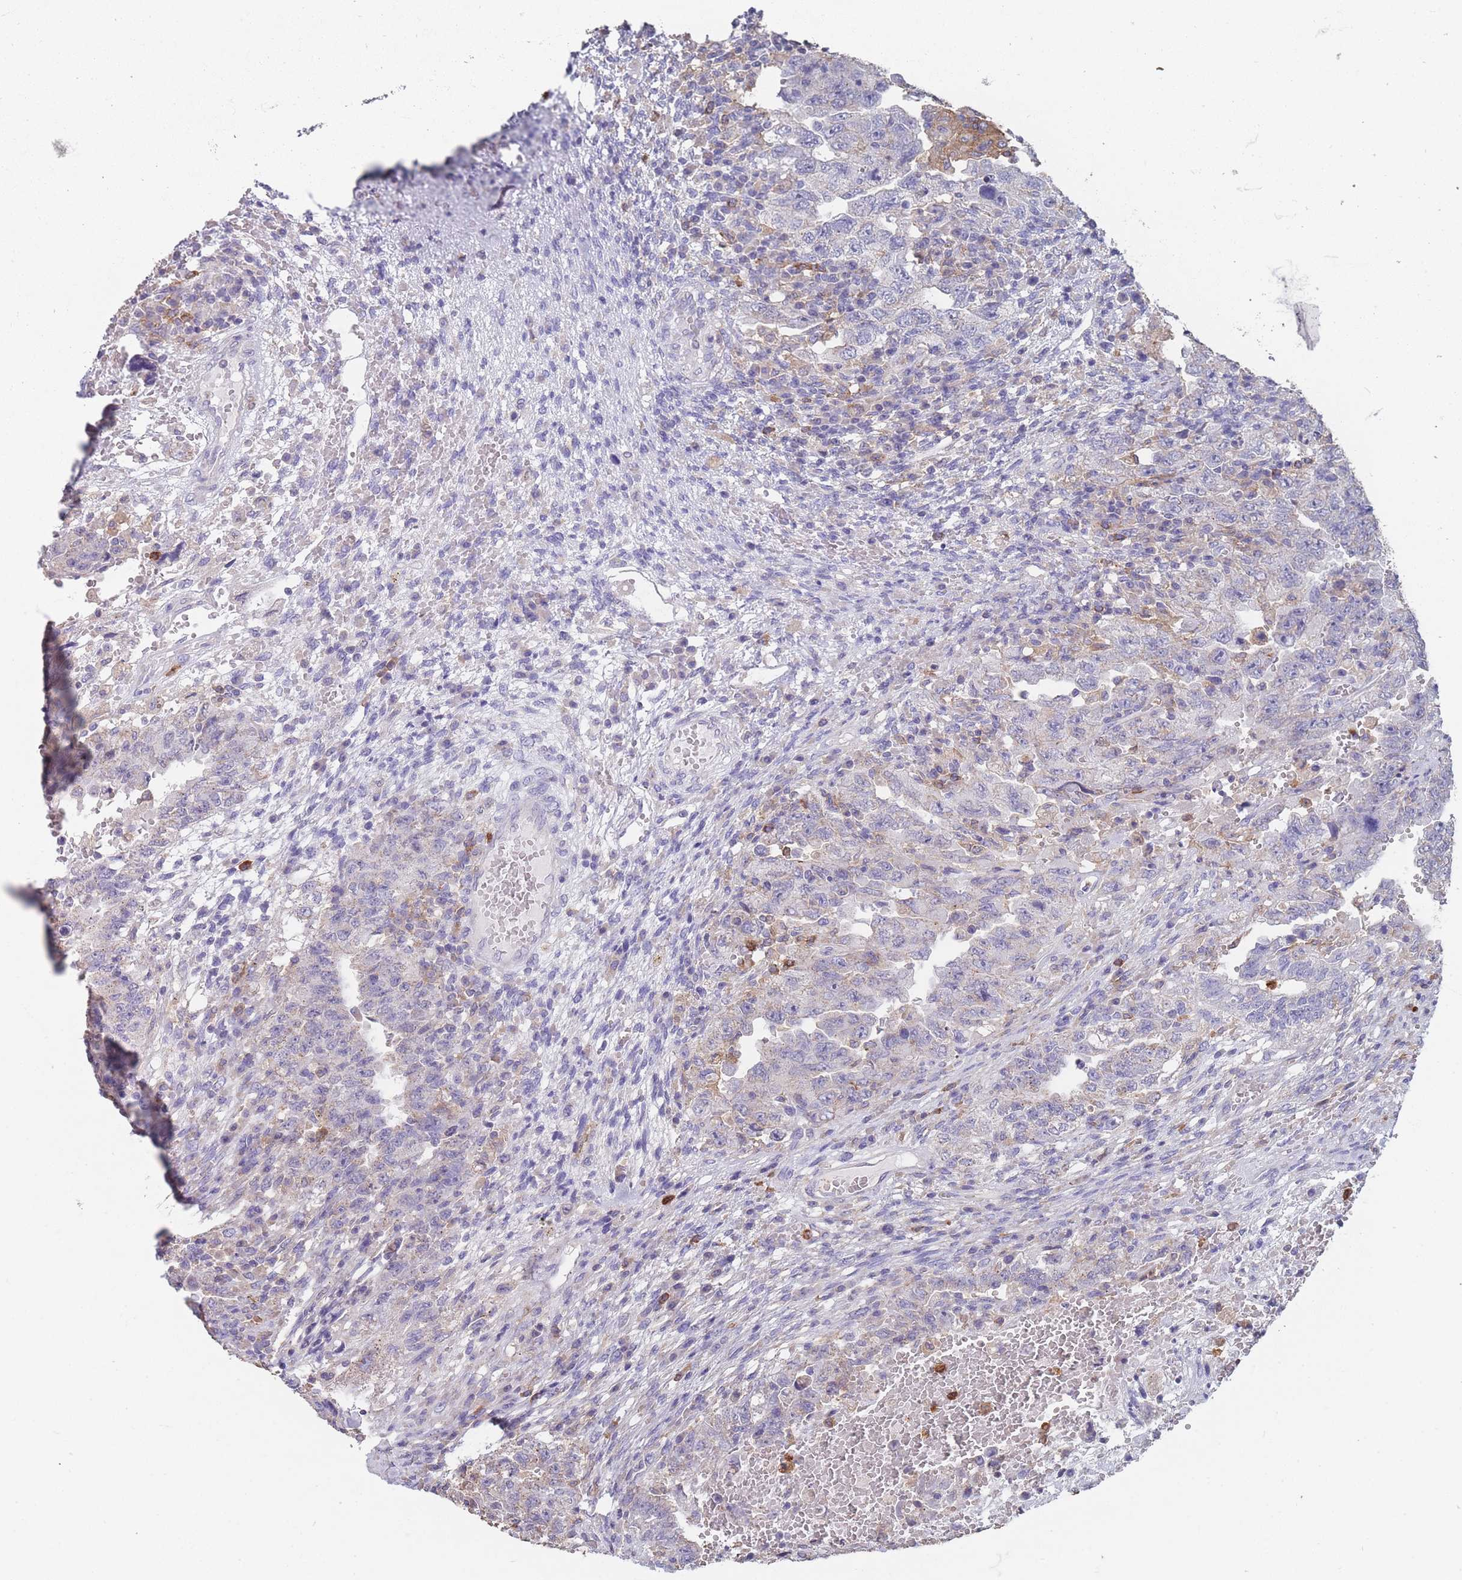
{"staining": {"intensity": "strong", "quantity": "<25%", "location": "cytoplasmic/membranous"}, "tissue": "testis cancer", "cell_type": "Tumor cells", "image_type": "cancer", "snomed": [{"axis": "morphology", "description": "Carcinoma, Embryonal, NOS"}, {"axis": "topography", "description": "Testis"}], "caption": "The histopathology image shows immunohistochemical staining of testis cancer. There is strong cytoplasmic/membranous expression is seen in approximately <25% of tumor cells.", "gene": "CLEC12A", "patient": {"sex": "male", "age": 26}}